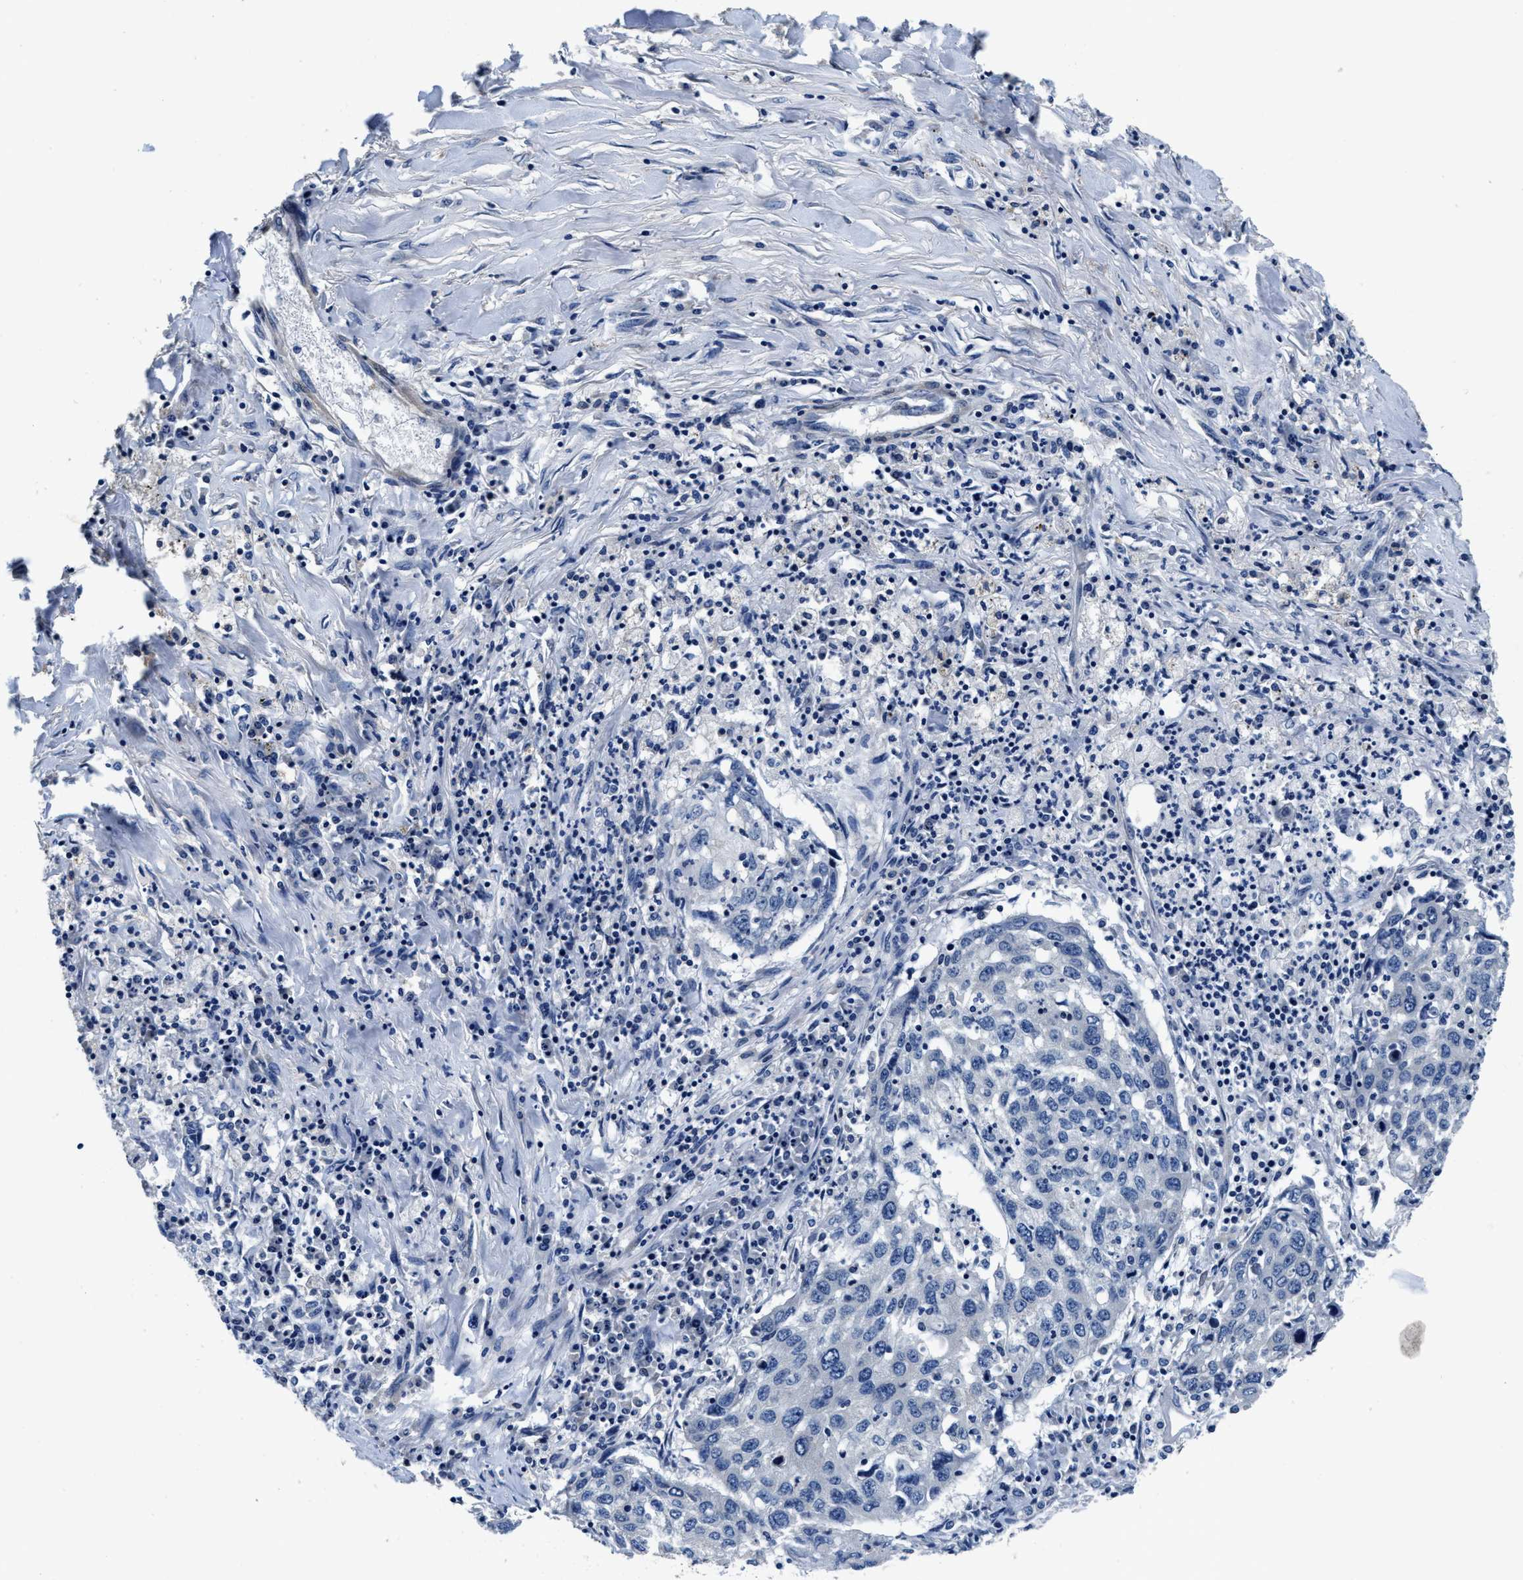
{"staining": {"intensity": "negative", "quantity": "none", "location": "none"}, "tissue": "lung cancer", "cell_type": "Tumor cells", "image_type": "cancer", "snomed": [{"axis": "morphology", "description": "Squamous cell carcinoma, NOS"}, {"axis": "topography", "description": "Lung"}], "caption": "High power microscopy micrograph of an IHC histopathology image of squamous cell carcinoma (lung), revealing no significant positivity in tumor cells. (DAB IHC, high magnification).", "gene": "ANKIB1", "patient": {"sex": "female", "age": 63}}